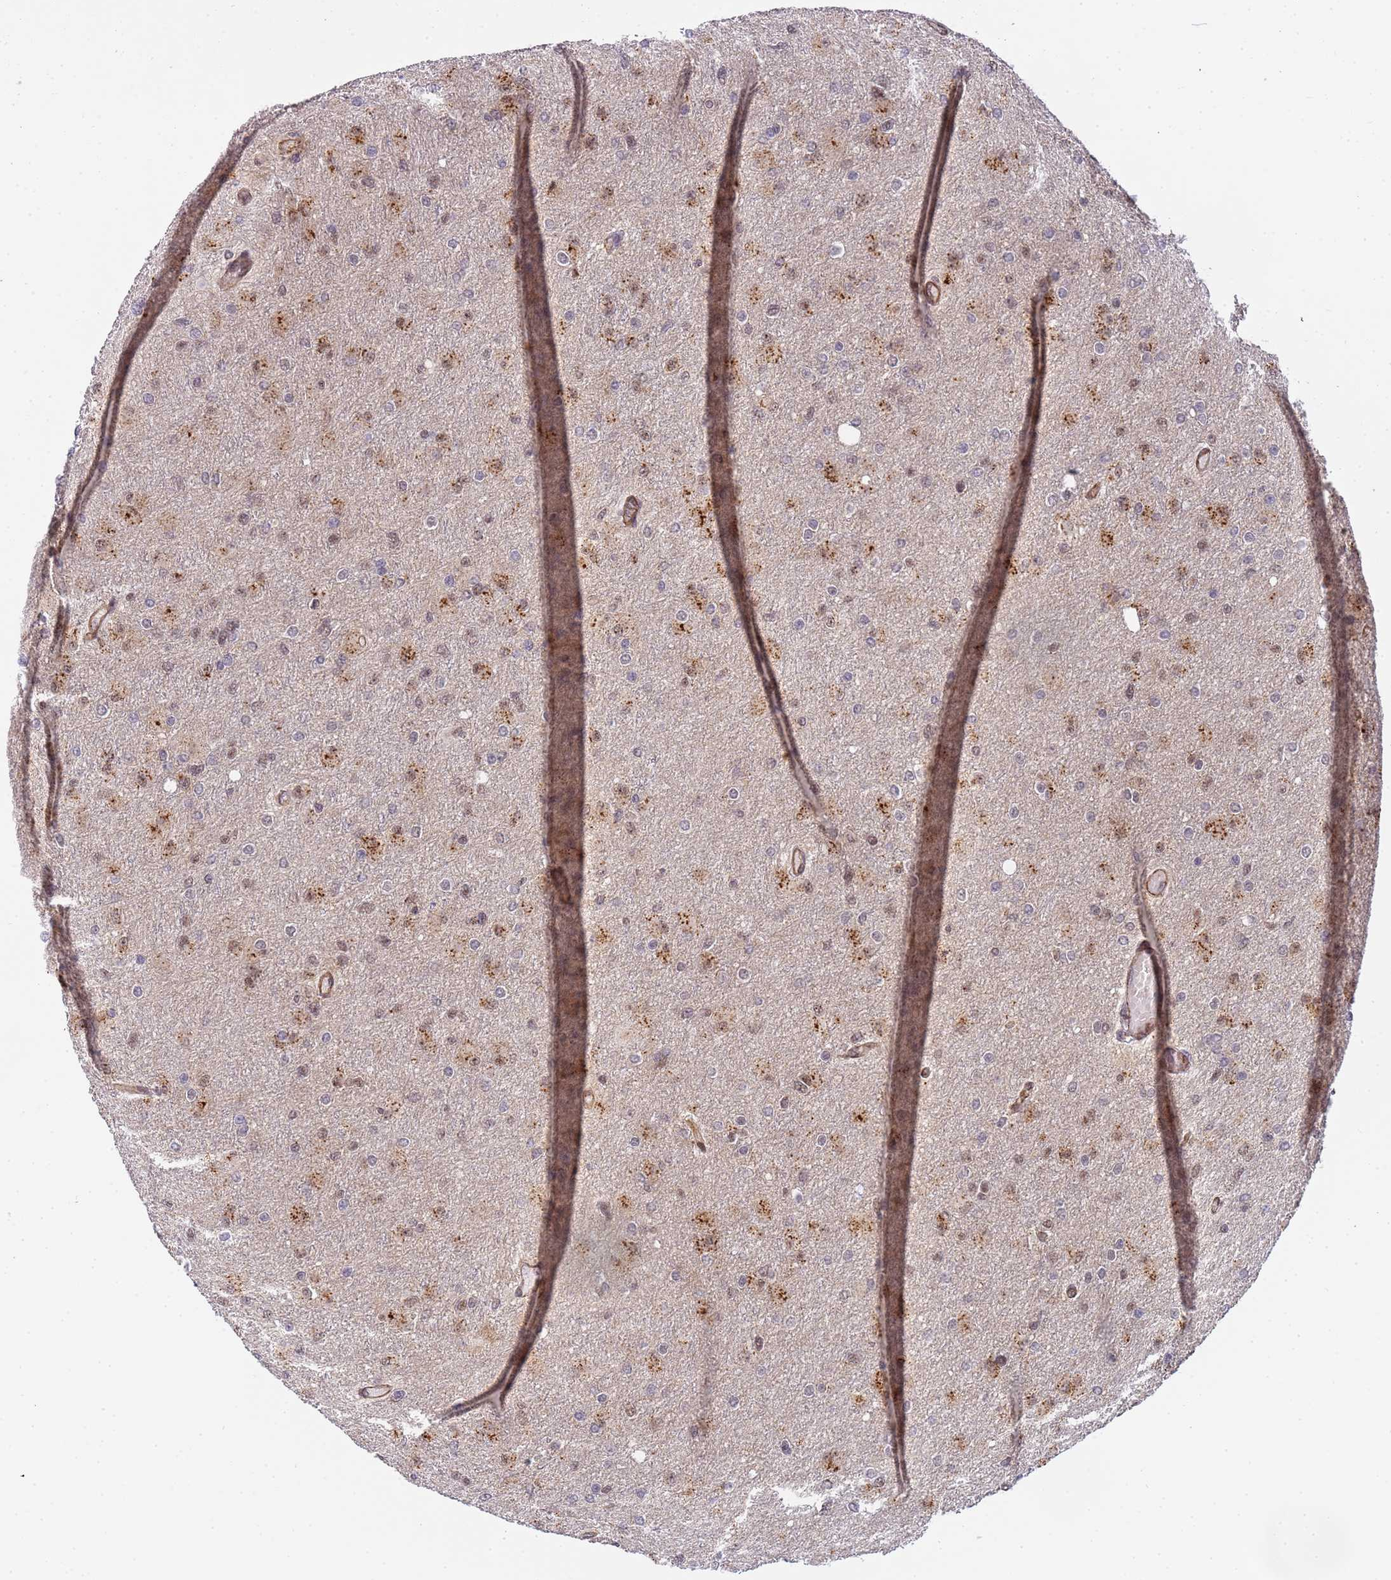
{"staining": {"intensity": "moderate", "quantity": "<25%", "location": "cytoplasmic/membranous,nuclear"}, "tissue": "glioma", "cell_type": "Tumor cells", "image_type": "cancer", "snomed": [{"axis": "morphology", "description": "Glioma, malignant, High grade"}, {"axis": "topography", "description": "Cerebral cortex"}], "caption": "Immunohistochemistry (DAB (3,3'-diaminobenzidine)) staining of human malignant glioma (high-grade) demonstrates moderate cytoplasmic/membranous and nuclear protein positivity in approximately <25% of tumor cells.", "gene": "EMC2", "patient": {"sex": "female", "age": 36}}